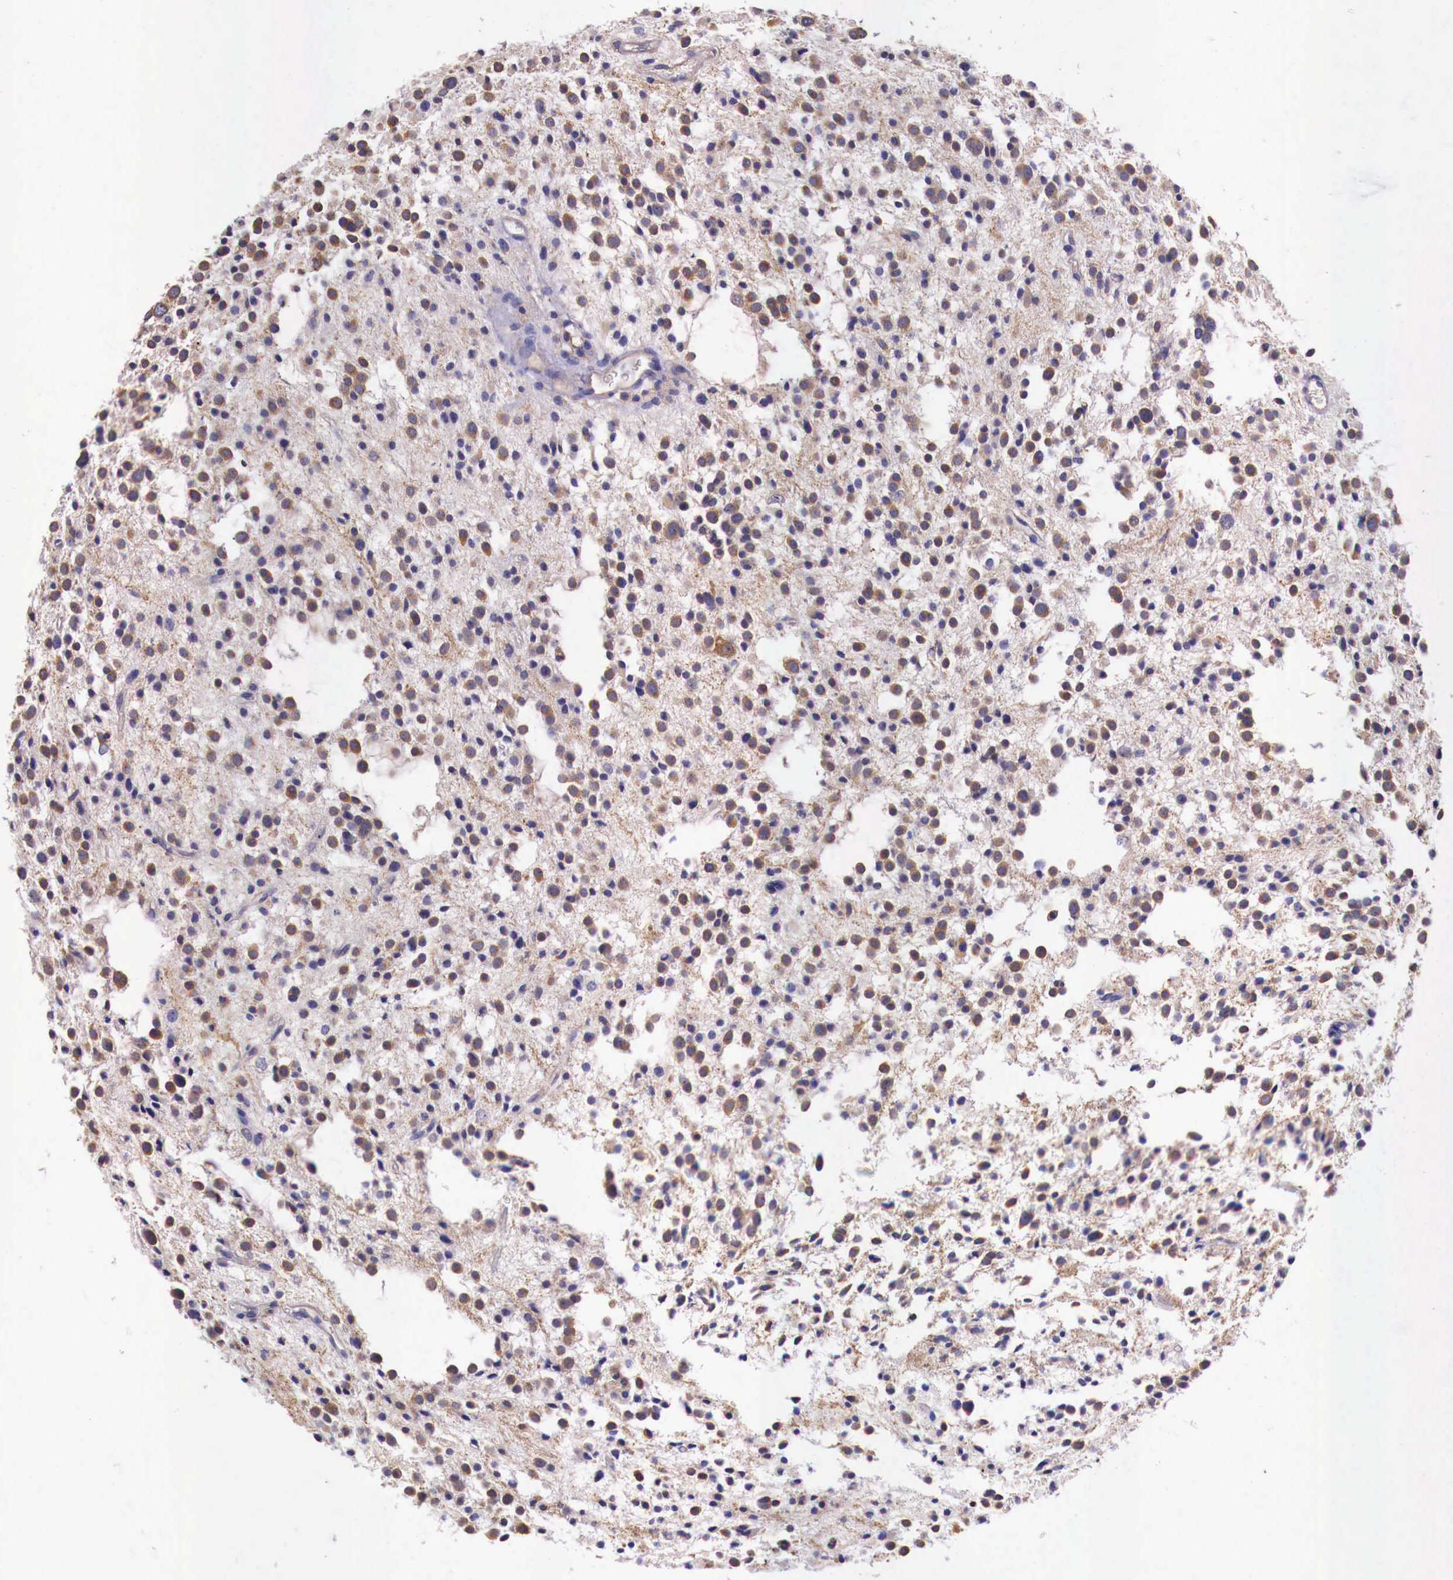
{"staining": {"intensity": "weak", "quantity": ">75%", "location": "cytoplasmic/membranous"}, "tissue": "glioma", "cell_type": "Tumor cells", "image_type": "cancer", "snomed": [{"axis": "morphology", "description": "Glioma, malignant, Low grade"}, {"axis": "topography", "description": "Brain"}], "caption": "Protein staining exhibits weak cytoplasmic/membranous positivity in approximately >75% of tumor cells in glioma.", "gene": "GRIPAP1", "patient": {"sex": "female", "age": 36}}